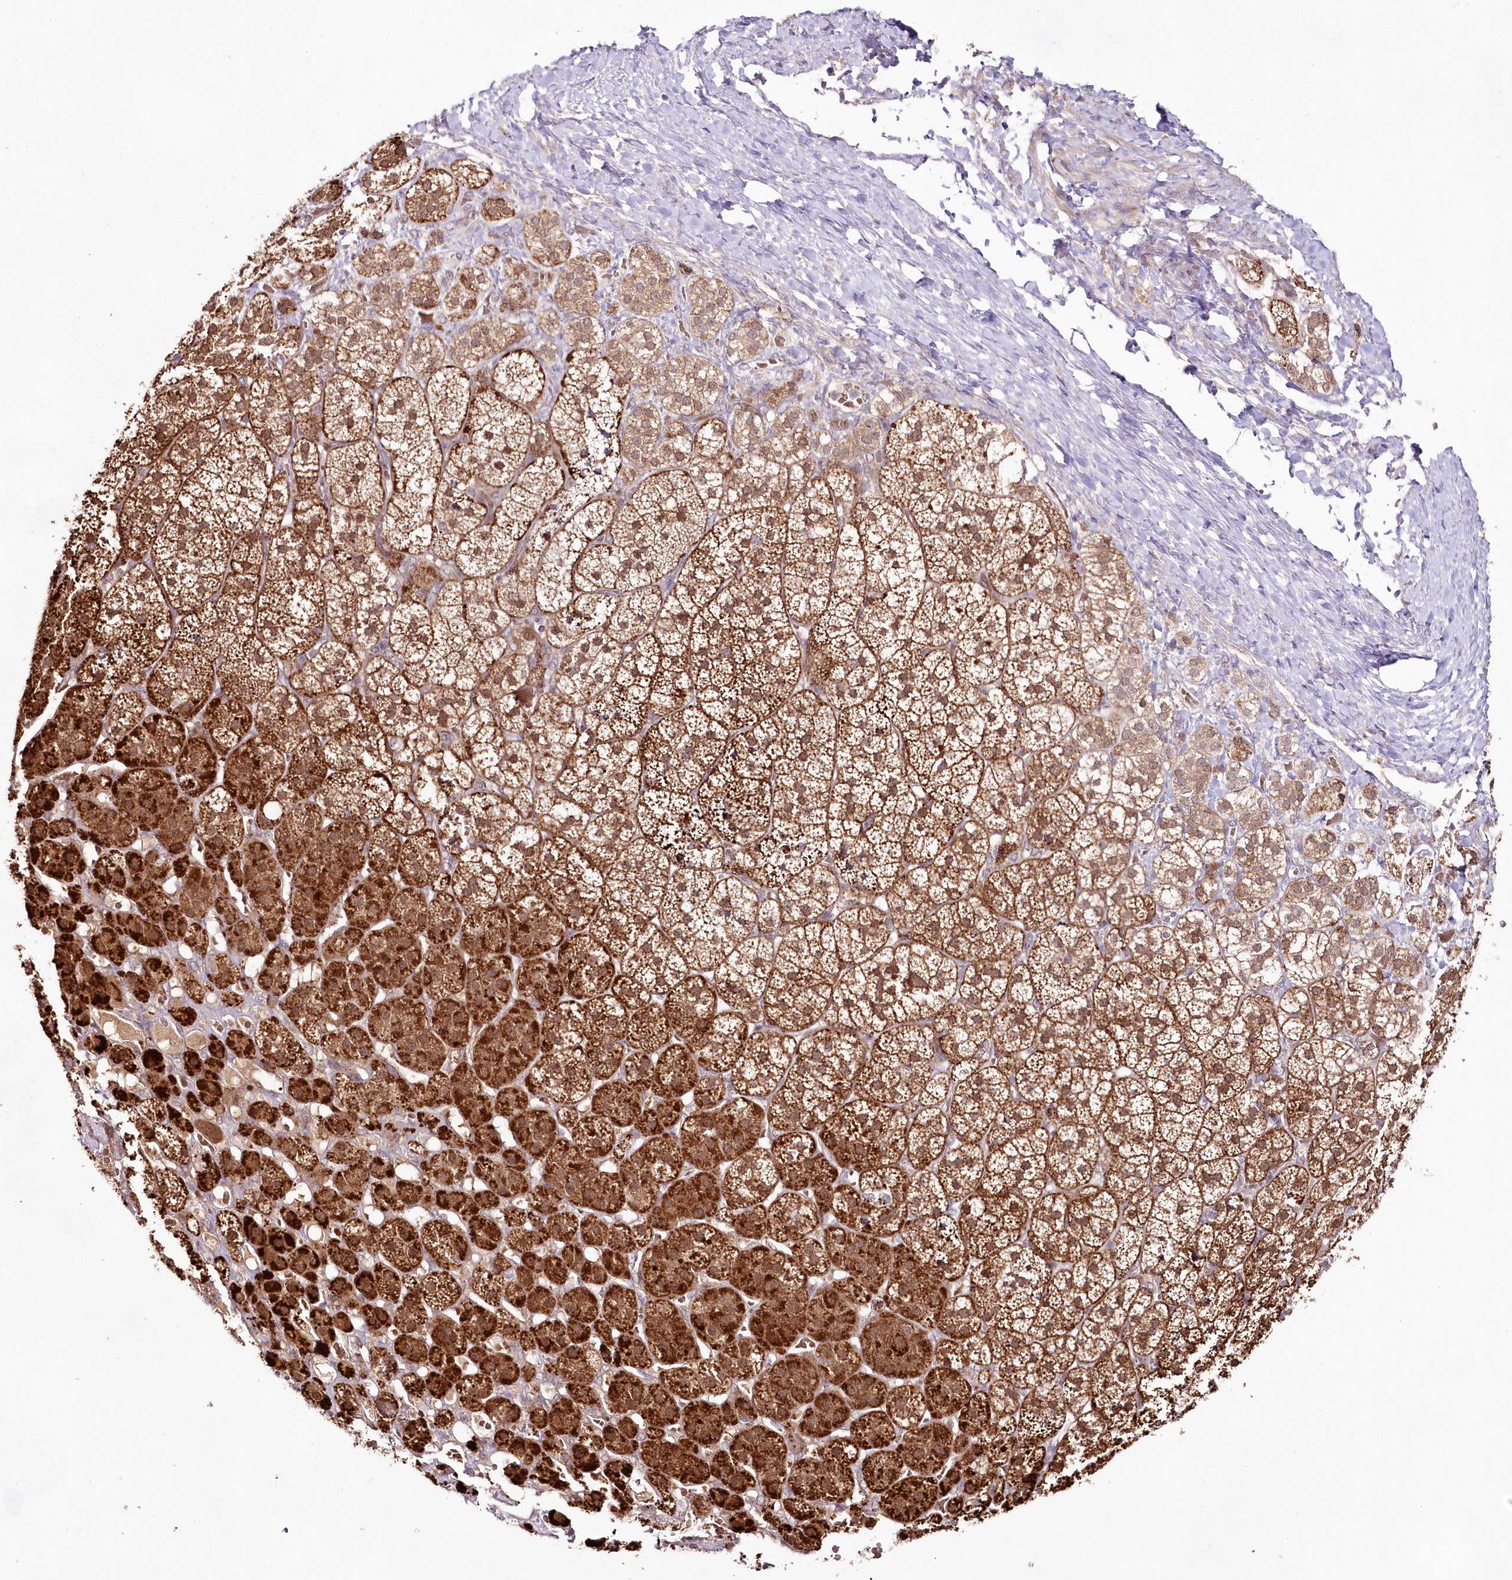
{"staining": {"intensity": "strong", "quantity": ">75%", "location": "cytoplasmic/membranous"}, "tissue": "adrenal gland", "cell_type": "Glandular cells", "image_type": "normal", "snomed": [{"axis": "morphology", "description": "Normal tissue, NOS"}, {"axis": "topography", "description": "Adrenal gland"}], "caption": "Protein expression by IHC exhibits strong cytoplasmic/membranous positivity in approximately >75% of glandular cells in normal adrenal gland.", "gene": "IMPA1", "patient": {"sex": "female", "age": 44}}